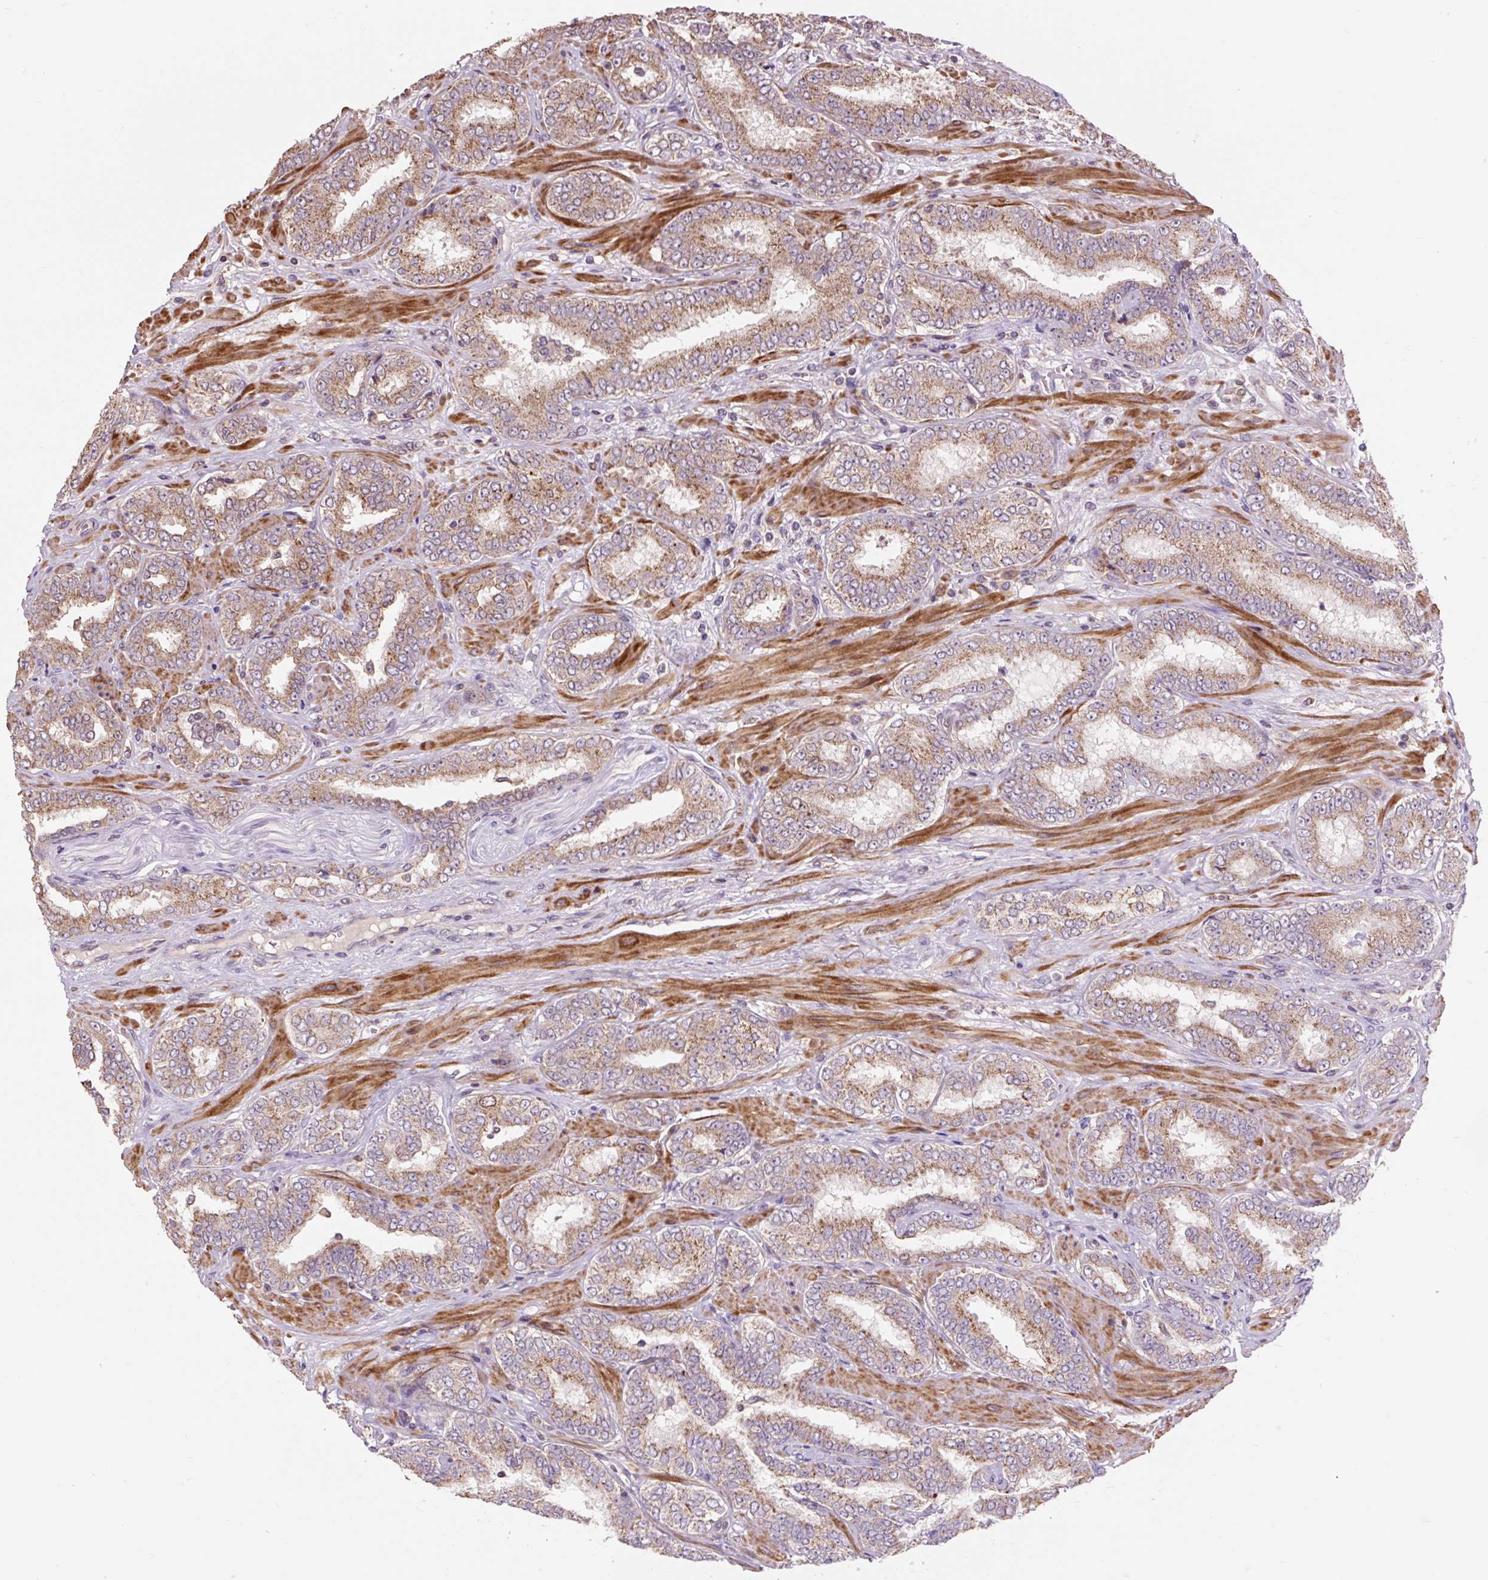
{"staining": {"intensity": "moderate", "quantity": "25%-75%", "location": "cytoplasmic/membranous"}, "tissue": "prostate cancer", "cell_type": "Tumor cells", "image_type": "cancer", "snomed": [{"axis": "morphology", "description": "Adenocarcinoma, High grade"}, {"axis": "topography", "description": "Prostate"}], "caption": "High-magnification brightfield microscopy of prostate cancer (adenocarcinoma (high-grade)) stained with DAB (3,3'-diaminobenzidine) (brown) and counterstained with hematoxylin (blue). tumor cells exhibit moderate cytoplasmic/membranous staining is present in approximately25%-75% of cells.", "gene": "PRIMPOL", "patient": {"sex": "male", "age": 72}}